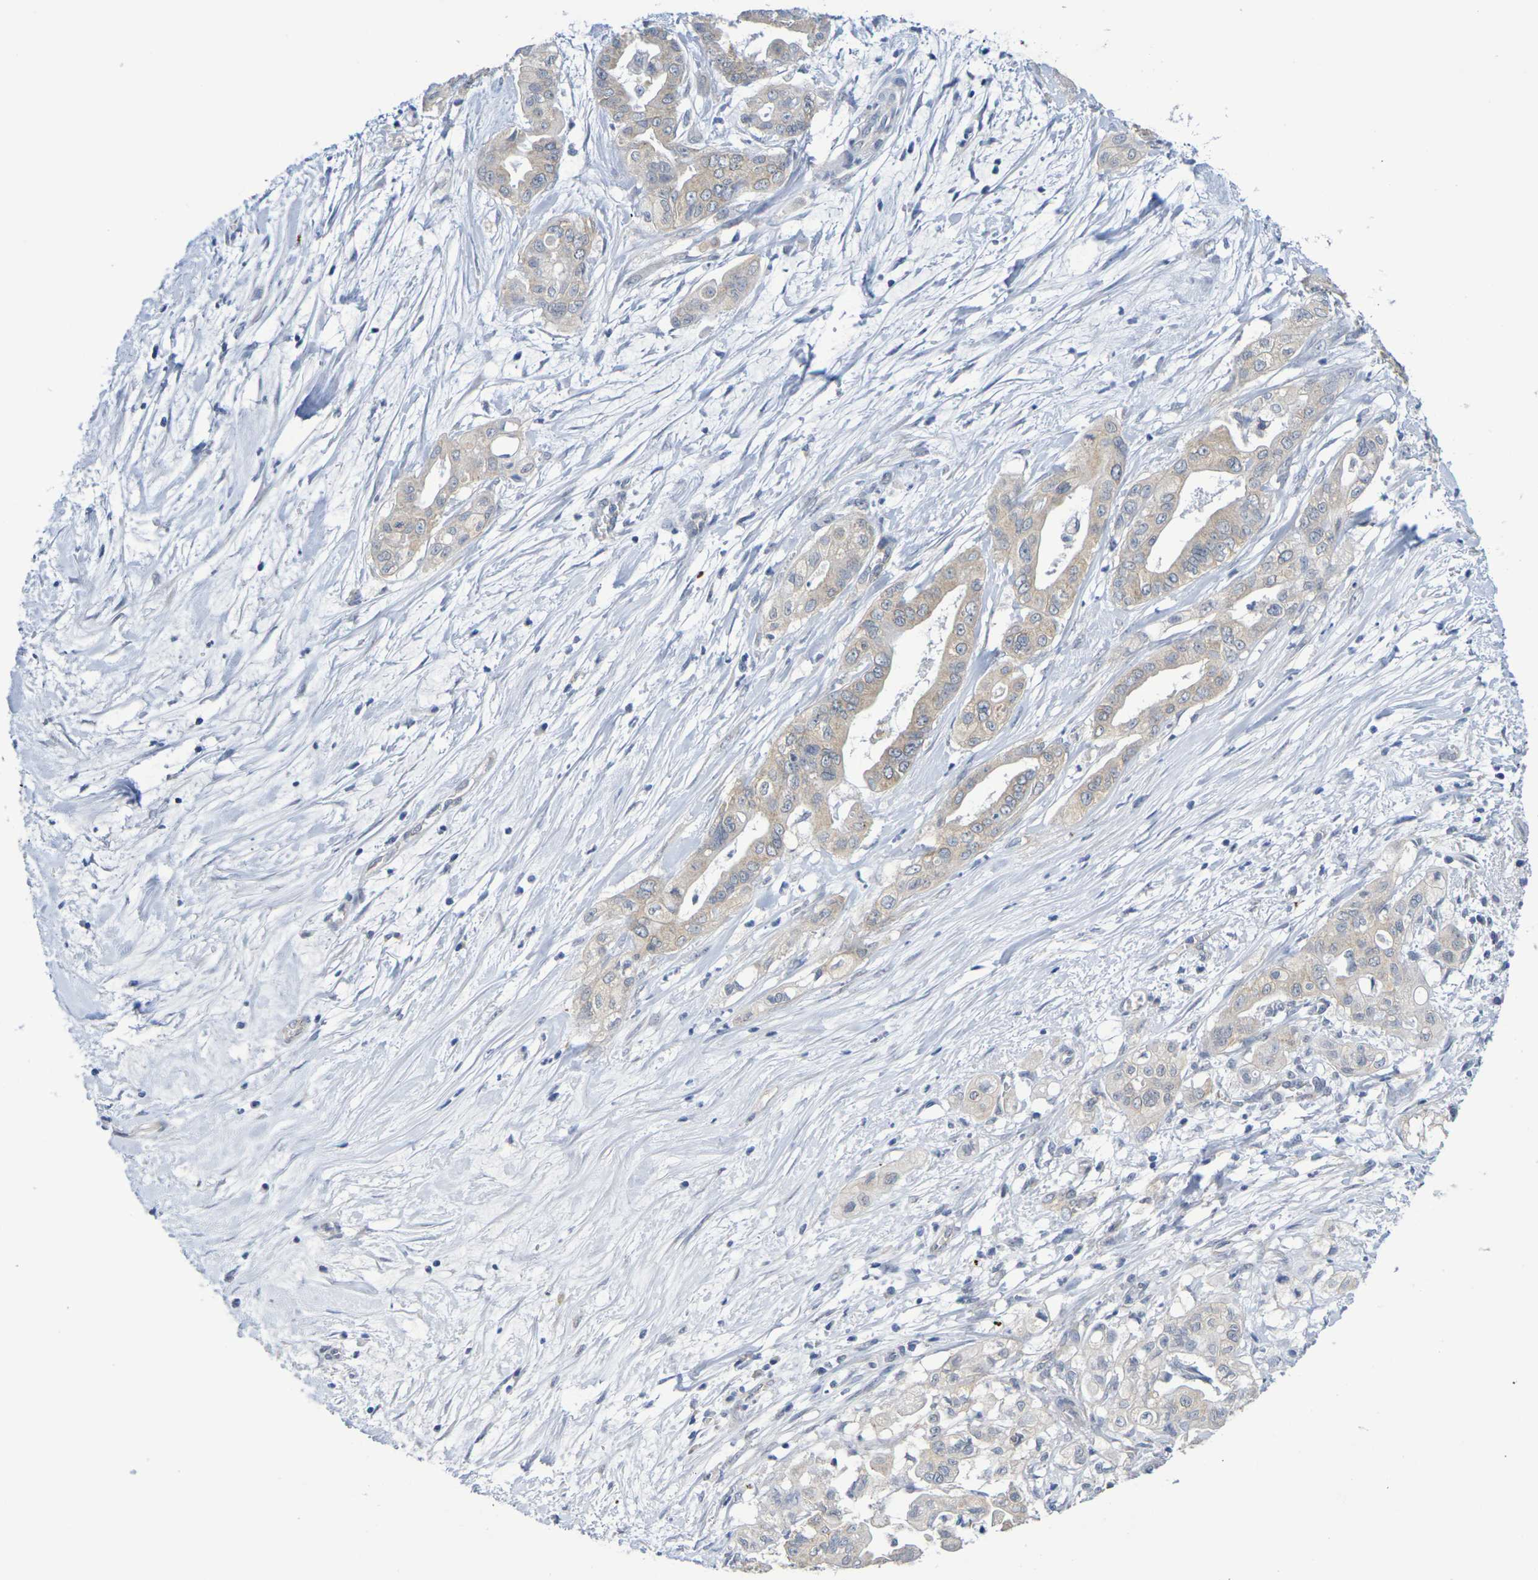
{"staining": {"intensity": "weak", "quantity": ">75%", "location": "cytoplasmic/membranous"}, "tissue": "pancreatic cancer", "cell_type": "Tumor cells", "image_type": "cancer", "snomed": [{"axis": "morphology", "description": "Adenocarcinoma, NOS"}, {"axis": "topography", "description": "Pancreas"}], "caption": "Protein expression analysis of human pancreatic cancer reveals weak cytoplasmic/membranous expression in about >75% of tumor cells.", "gene": "CHRNB1", "patient": {"sex": "female", "age": 75}}